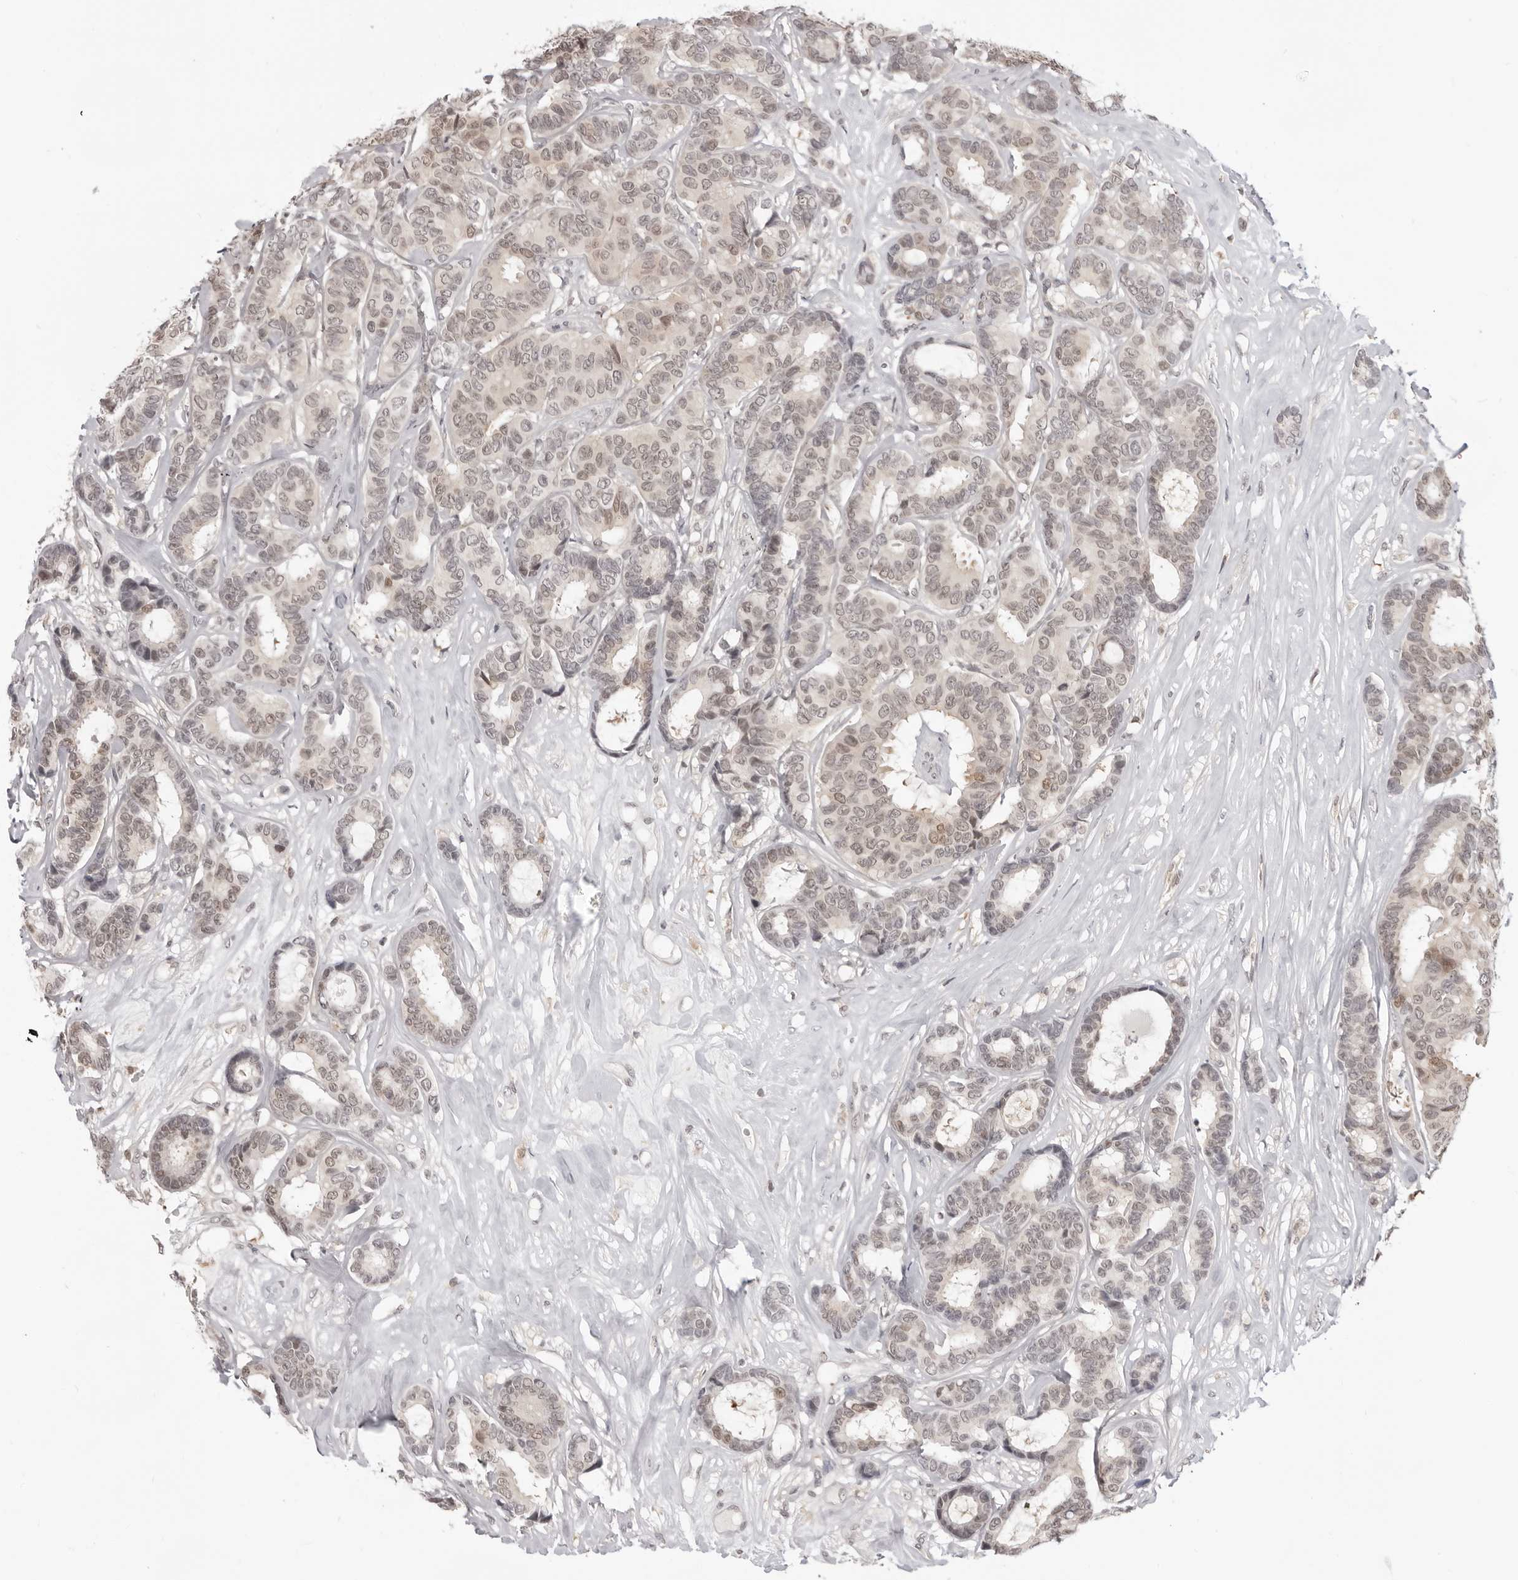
{"staining": {"intensity": "weak", "quantity": ">75%", "location": "nuclear"}, "tissue": "breast cancer", "cell_type": "Tumor cells", "image_type": "cancer", "snomed": [{"axis": "morphology", "description": "Duct carcinoma"}, {"axis": "topography", "description": "Breast"}], "caption": "Protein positivity by immunohistochemistry (IHC) exhibits weak nuclear staining in about >75% of tumor cells in breast intraductal carcinoma.", "gene": "SRGAP2", "patient": {"sex": "female", "age": 87}}